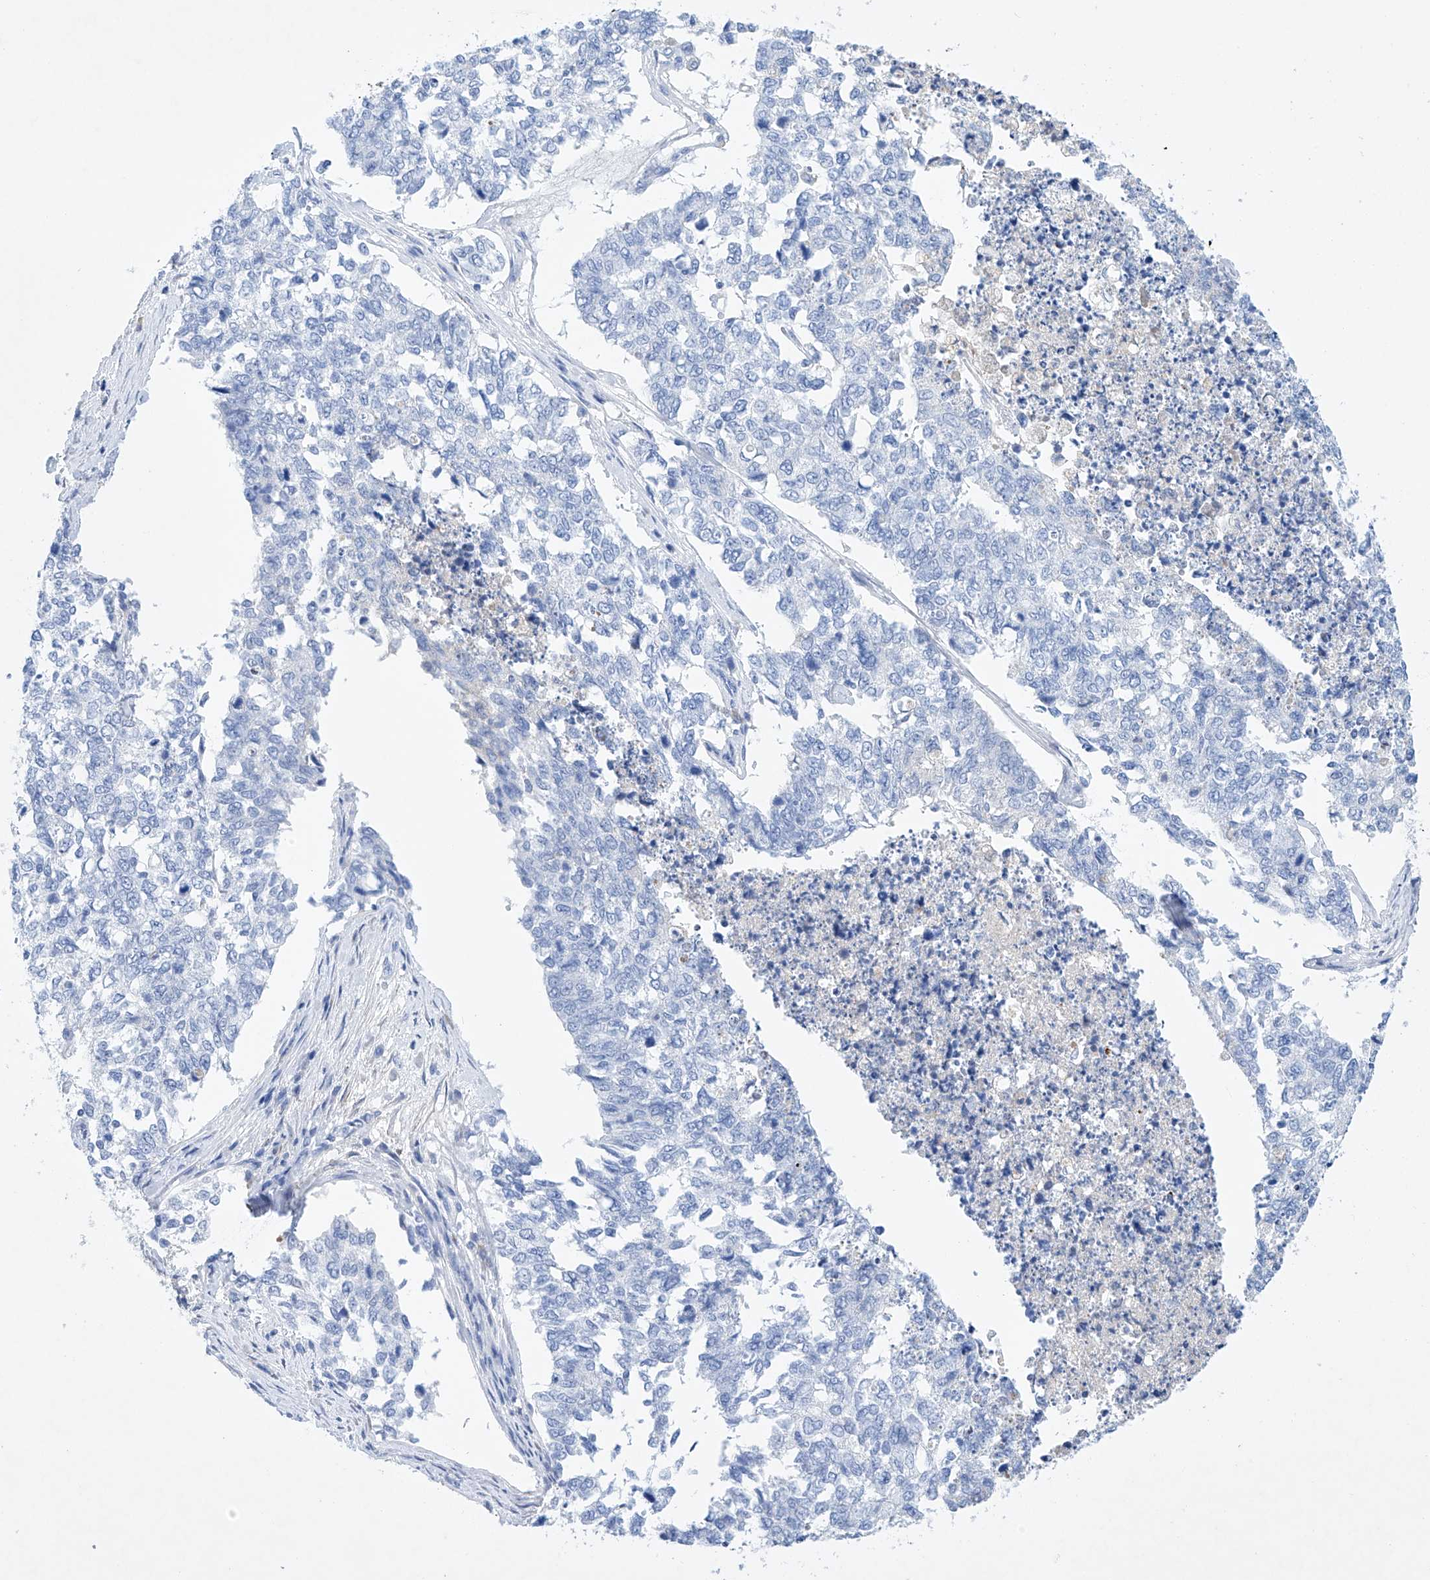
{"staining": {"intensity": "negative", "quantity": "none", "location": "none"}, "tissue": "cervical cancer", "cell_type": "Tumor cells", "image_type": "cancer", "snomed": [{"axis": "morphology", "description": "Squamous cell carcinoma, NOS"}, {"axis": "topography", "description": "Cervix"}], "caption": "IHC photomicrograph of human cervical cancer stained for a protein (brown), which shows no staining in tumor cells.", "gene": "LURAP1", "patient": {"sex": "female", "age": 63}}